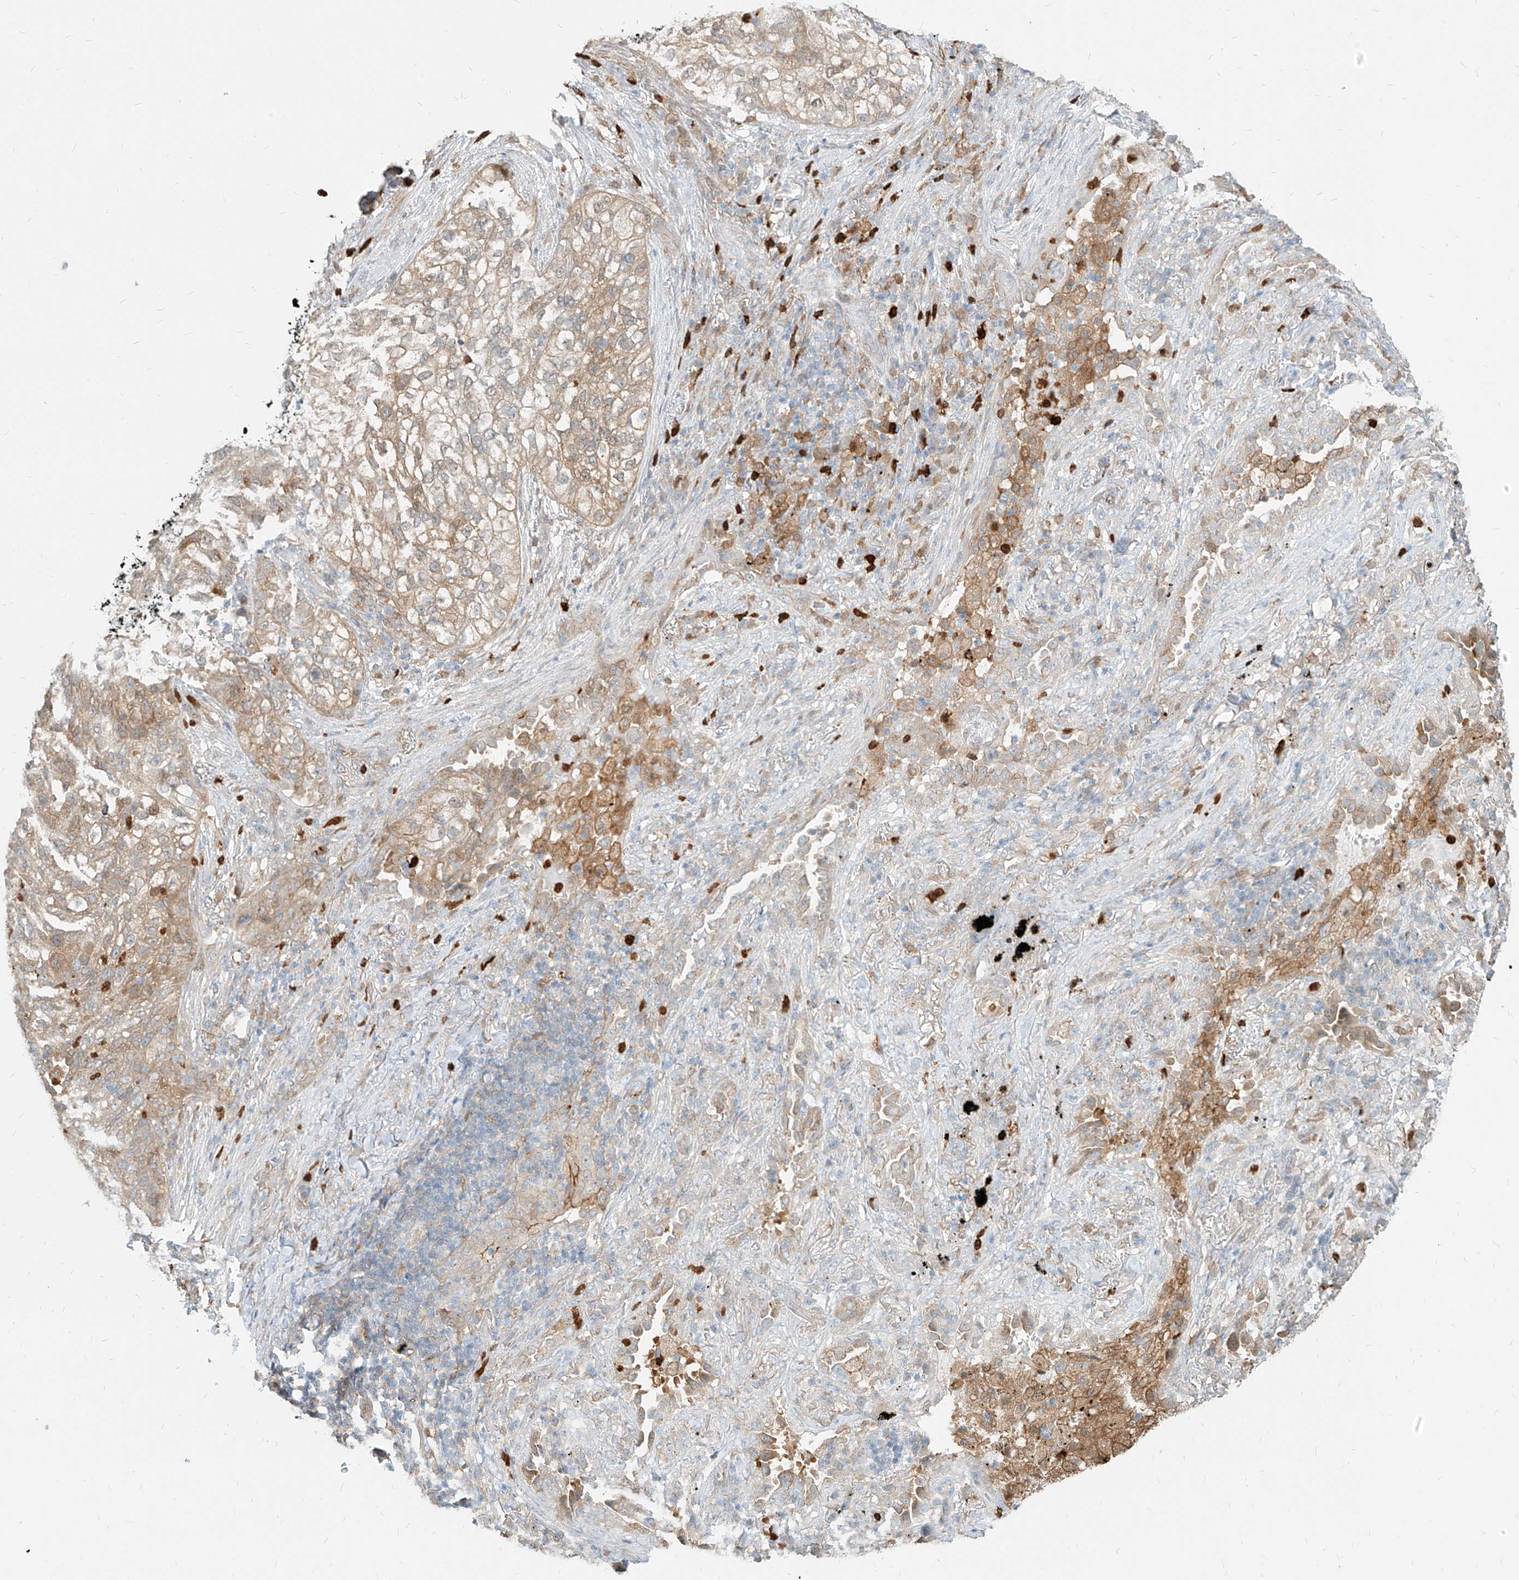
{"staining": {"intensity": "weak", "quantity": ">75%", "location": "cytoplasmic/membranous"}, "tissue": "lung cancer", "cell_type": "Tumor cells", "image_type": "cancer", "snomed": [{"axis": "morphology", "description": "Squamous cell carcinoma, NOS"}, {"axis": "topography", "description": "Lung"}], "caption": "Lung cancer tissue exhibits weak cytoplasmic/membranous expression in approximately >75% of tumor cells, visualized by immunohistochemistry.", "gene": "PGD", "patient": {"sex": "female", "age": 63}}